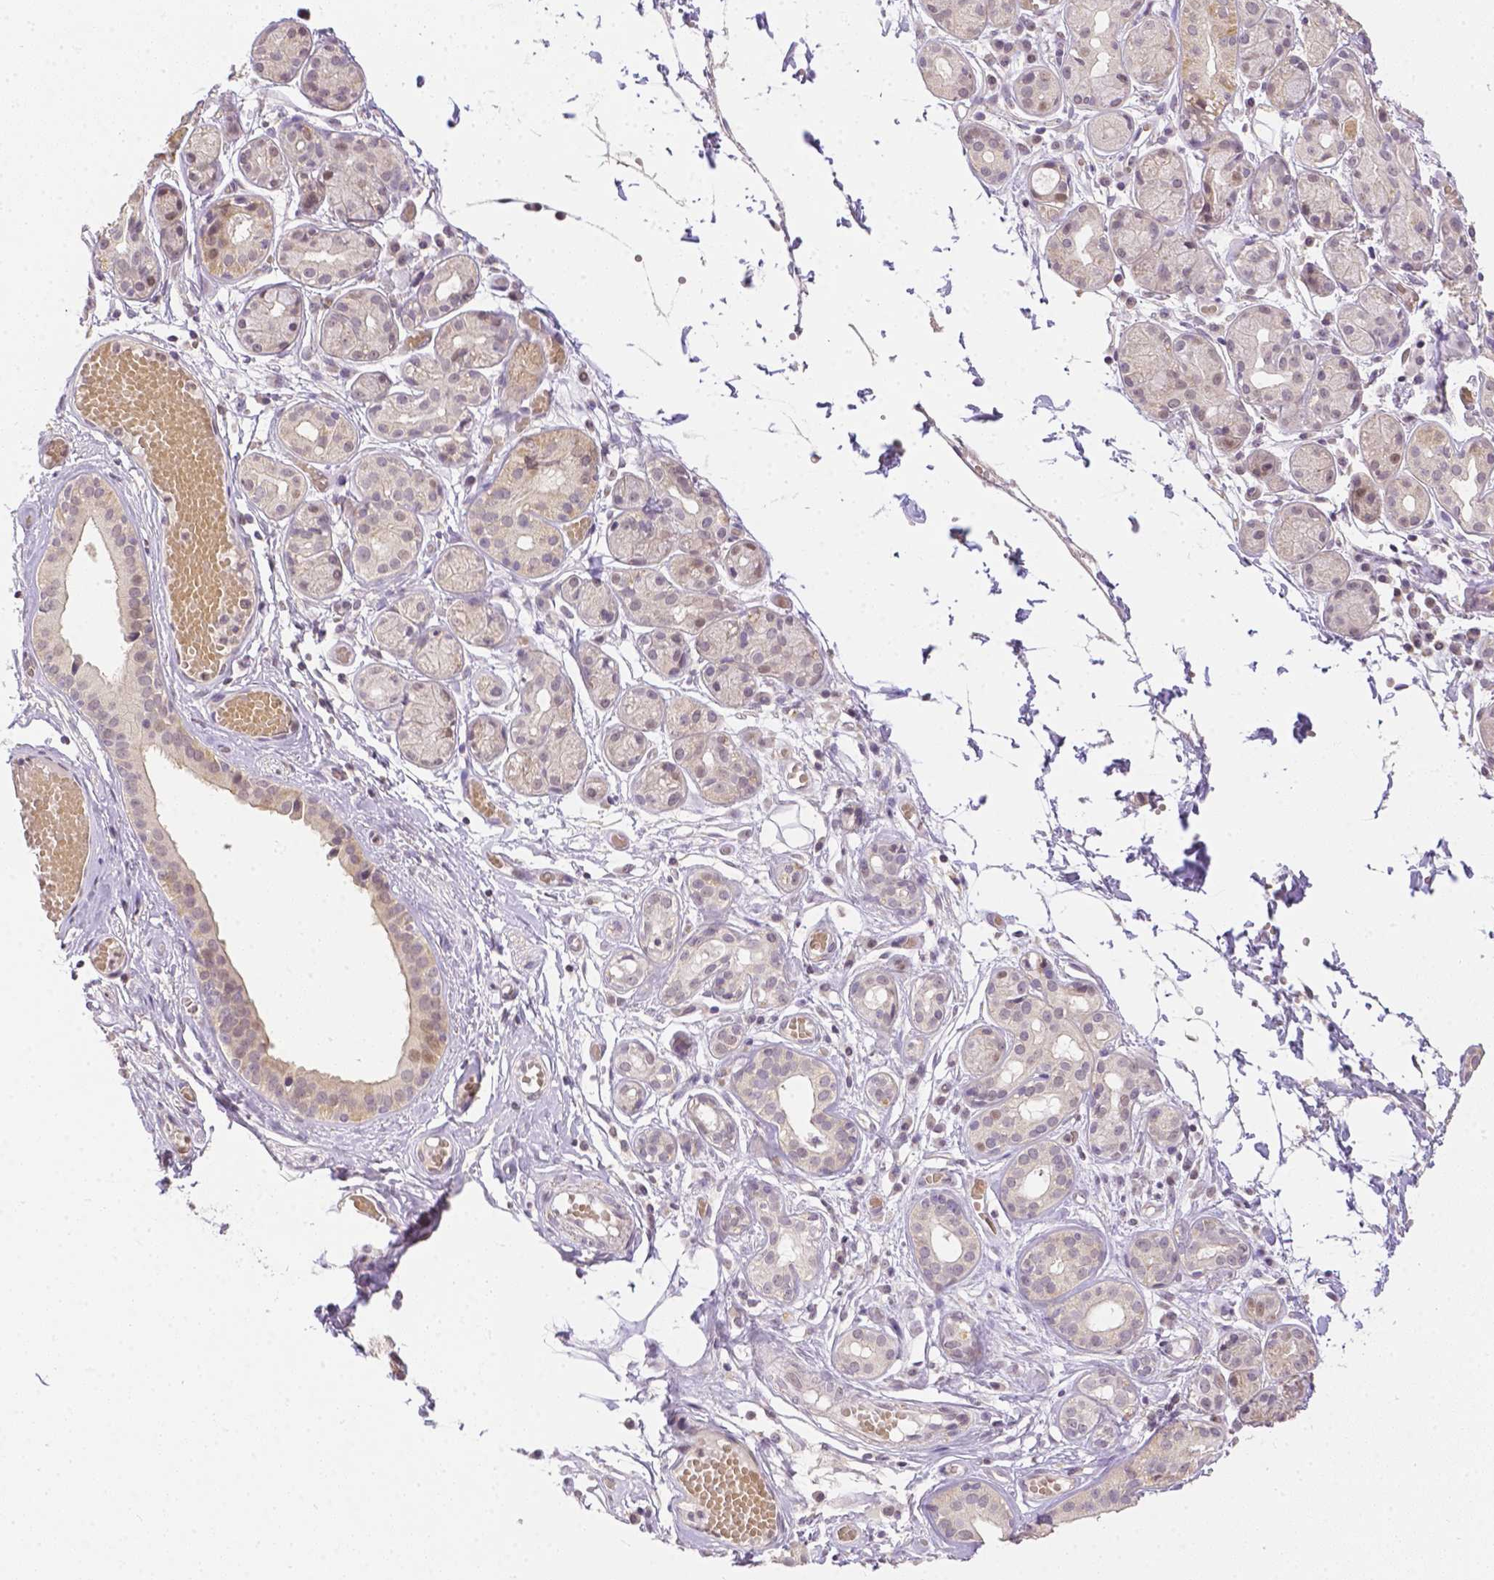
{"staining": {"intensity": "weak", "quantity": "<25%", "location": "cytoplasmic/membranous"}, "tissue": "salivary gland", "cell_type": "Glandular cells", "image_type": "normal", "snomed": [{"axis": "morphology", "description": "Normal tissue, NOS"}, {"axis": "topography", "description": "Salivary gland"}, {"axis": "topography", "description": "Peripheral nerve tissue"}], "caption": "Histopathology image shows no protein positivity in glandular cells of benign salivary gland.", "gene": "ZNF280B", "patient": {"sex": "male", "age": 71}}